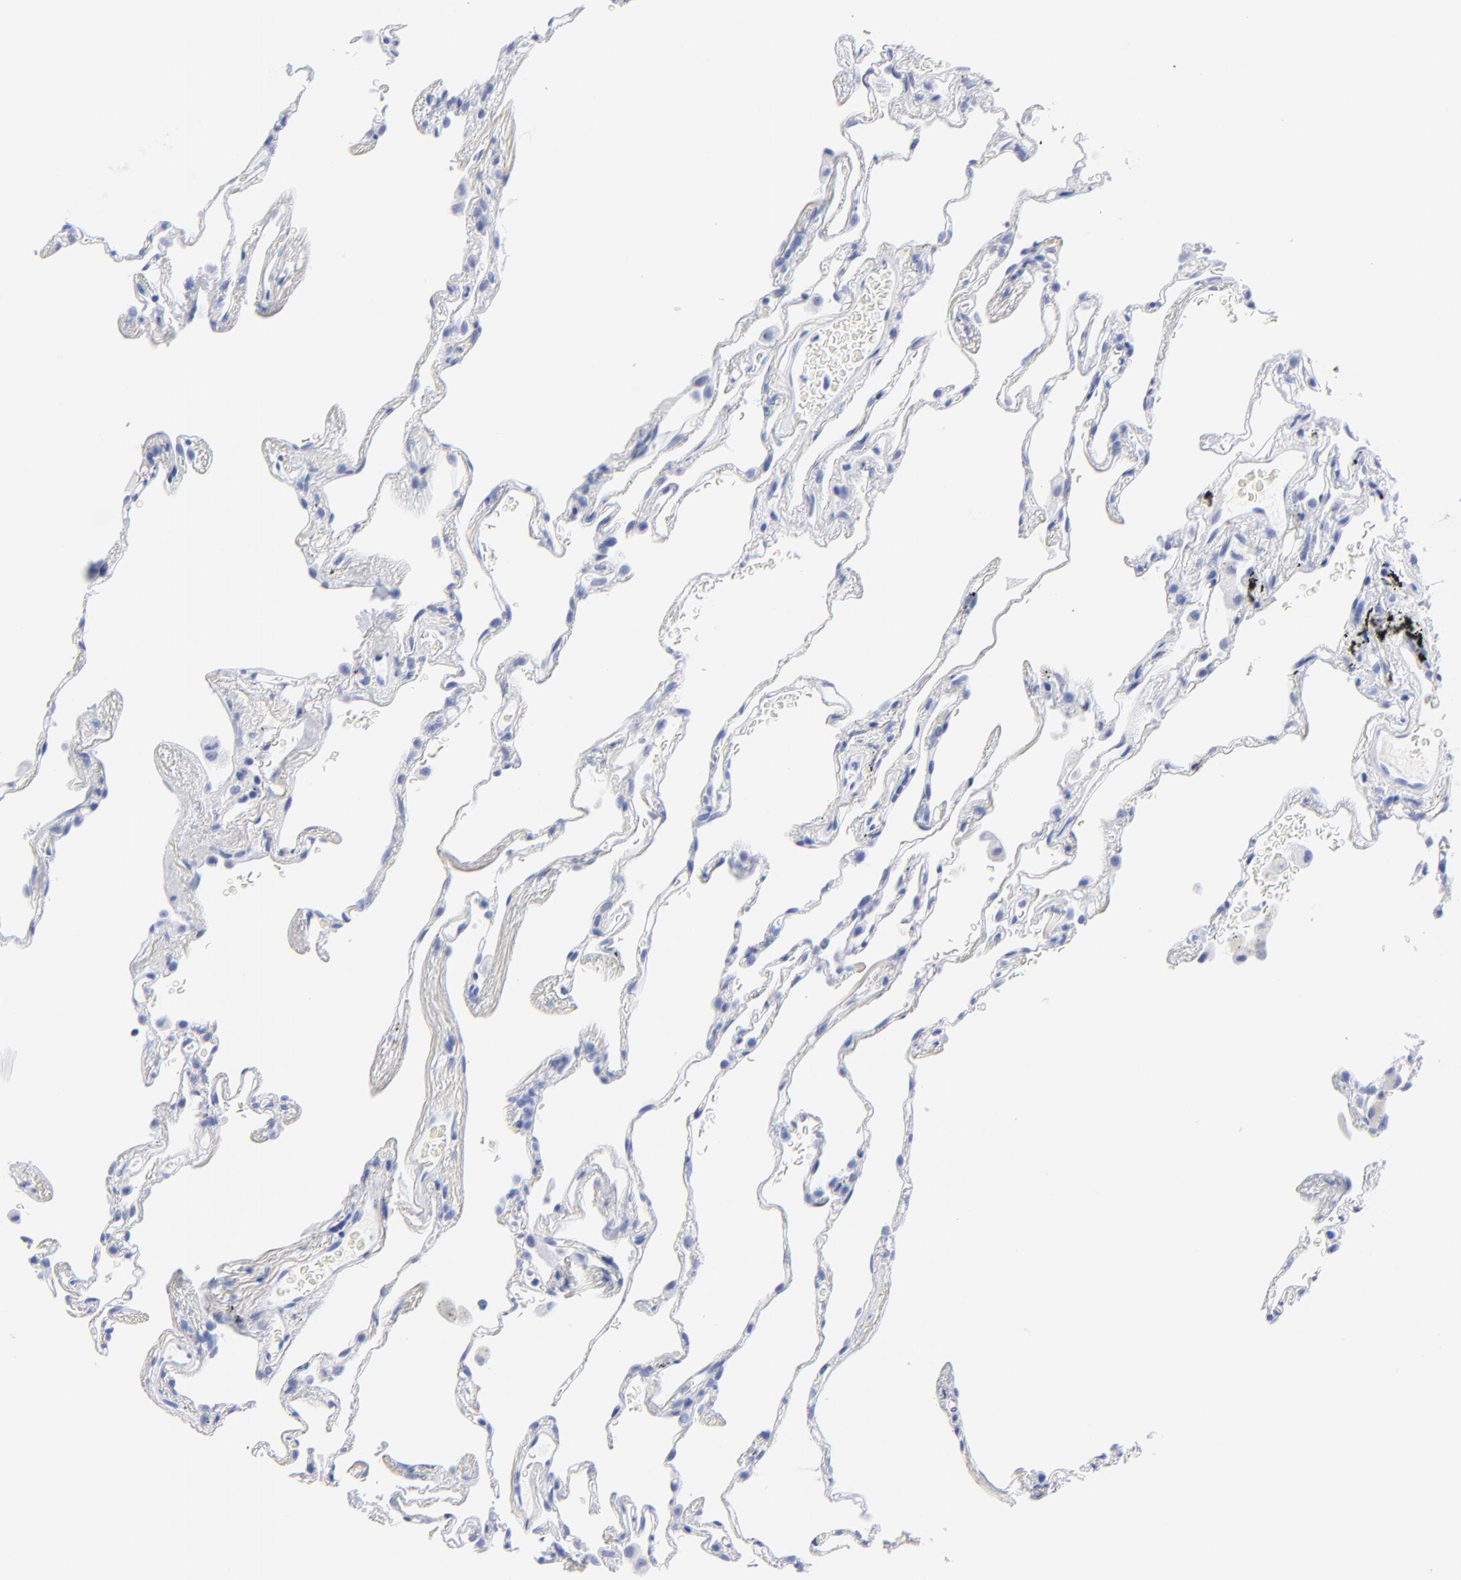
{"staining": {"intensity": "negative", "quantity": "none", "location": "none"}, "tissue": "lung", "cell_type": "Alveolar cells", "image_type": "normal", "snomed": [{"axis": "morphology", "description": "Normal tissue, NOS"}, {"axis": "morphology", "description": "Inflammation, NOS"}, {"axis": "topography", "description": "Lung"}], "caption": "High power microscopy micrograph of an IHC micrograph of unremarkable lung, revealing no significant staining in alveolar cells. (Stains: DAB immunohistochemistry (IHC) with hematoxylin counter stain, Microscopy: brightfield microscopy at high magnification).", "gene": "ACY1", "patient": {"sex": "male", "age": 69}}